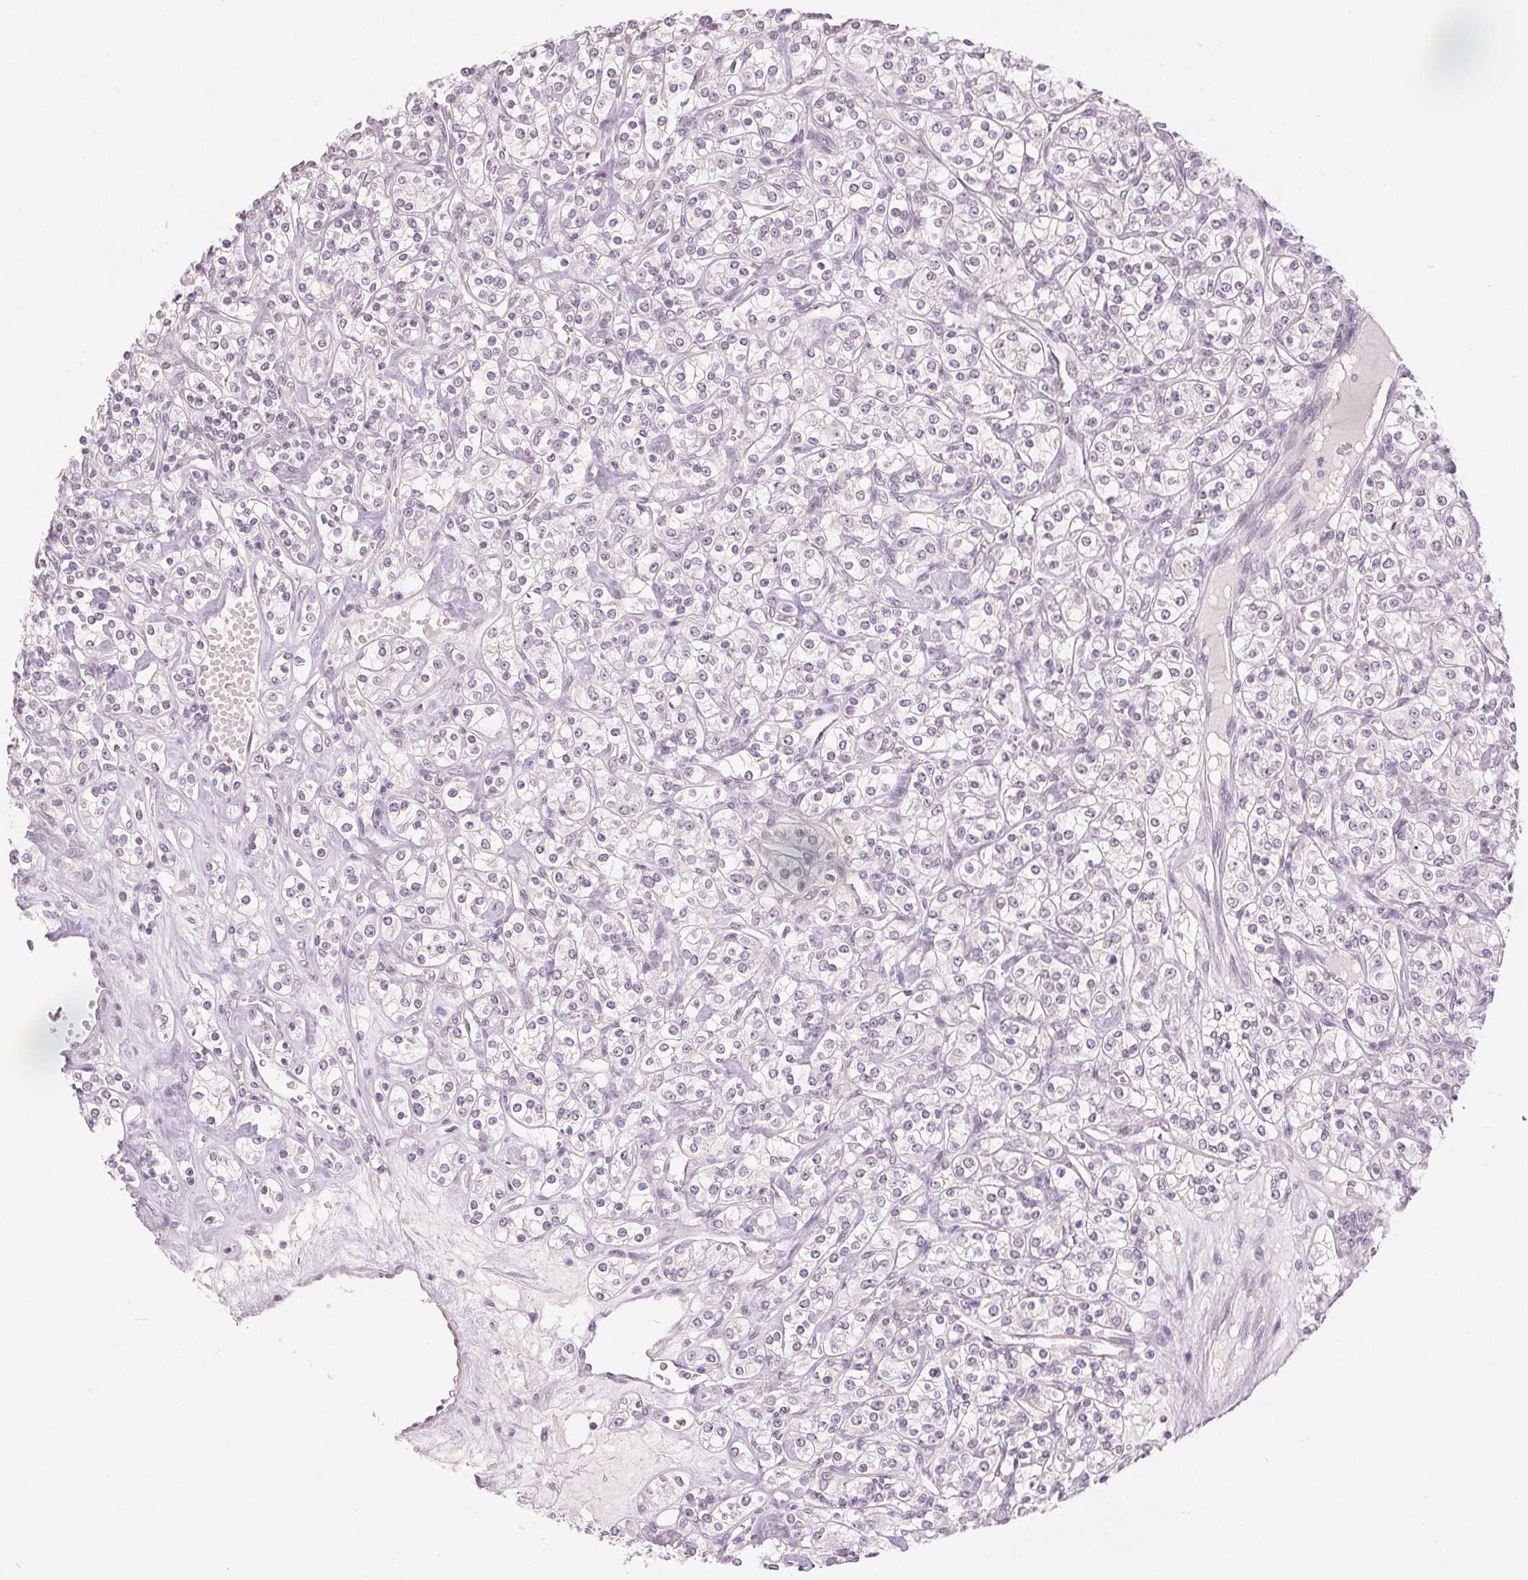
{"staining": {"intensity": "negative", "quantity": "none", "location": "none"}, "tissue": "renal cancer", "cell_type": "Tumor cells", "image_type": "cancer", "snomed": [{"axis": "morphology", "description": "Adenocarcinoma, NOS"}, {"axis": "topography", "description": "Kidney"}], "caption": "Immunohistochemistry (IHC) histopathology image of neoplastic tissue: human renal adenocarcinoma stained with DAB (3,3'-diaminobenzidine) exhibits no significant protein positivity in tumor cells.", "gene": "SLC27A5", "patient": {"sex": "male", "age": 77}}